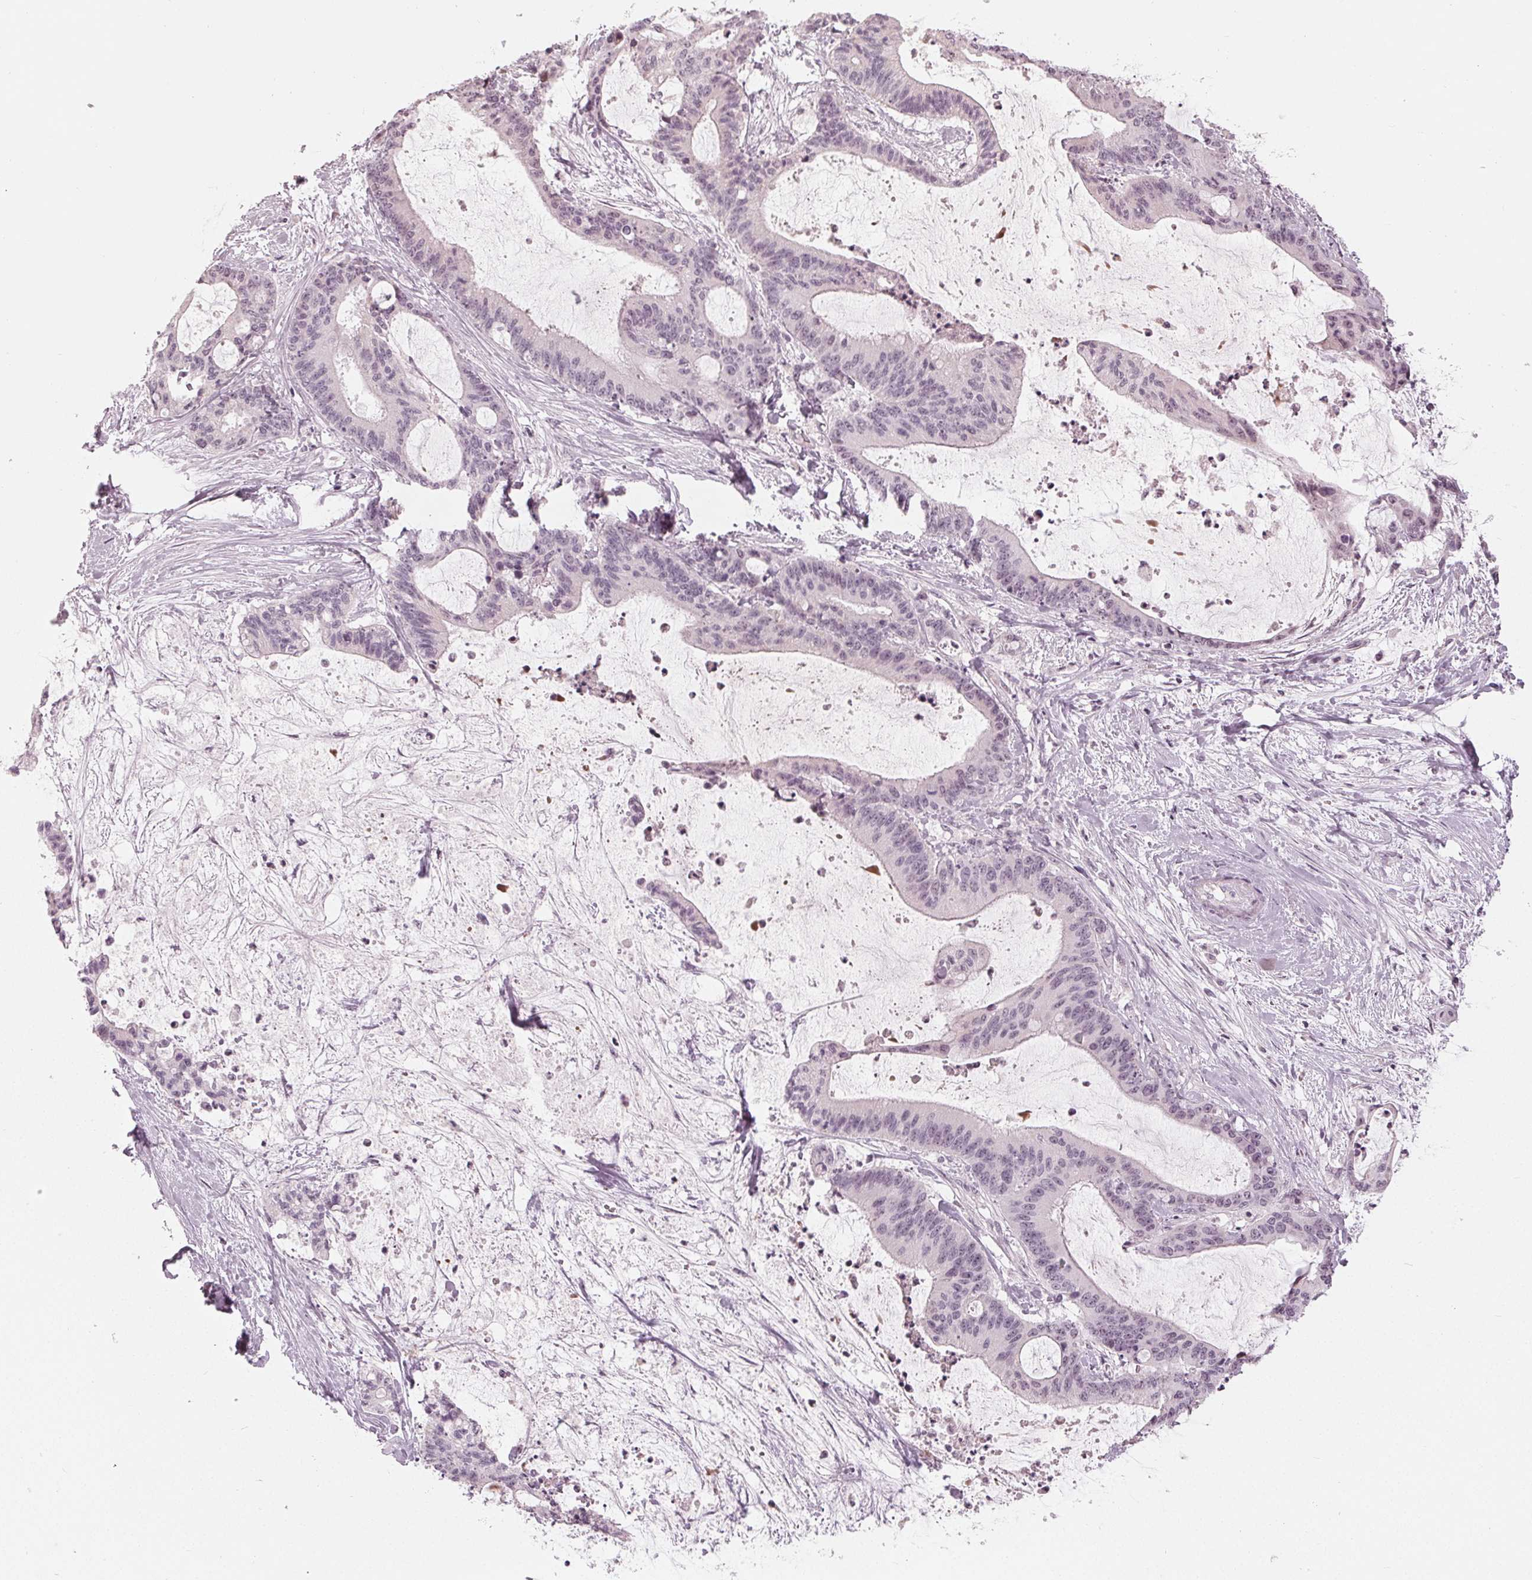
{"staining": {"intensity": "negative", "quantity": "none", "location": "none"}, "tissue": "liver cancer", "cell_type": "Tumor cells", "image_type": "cancer", "snomed": [{"axis": "morphology", "description": "Cholangiocarcinoma"}, {"axis": "topography", "description": "Liver"}], "caption": "Protein analysis of liver cancer (cholangiocarcinoma) demonstrates no significant expression in tumor cells. (DAB (3,3'-diaminobenzidine) immunohistochemistry (IHC) visualized using brightfield microscopy, high magnification).", "gene": "ADPRHL1", "patient": {"sex": "female", "age": 73}}